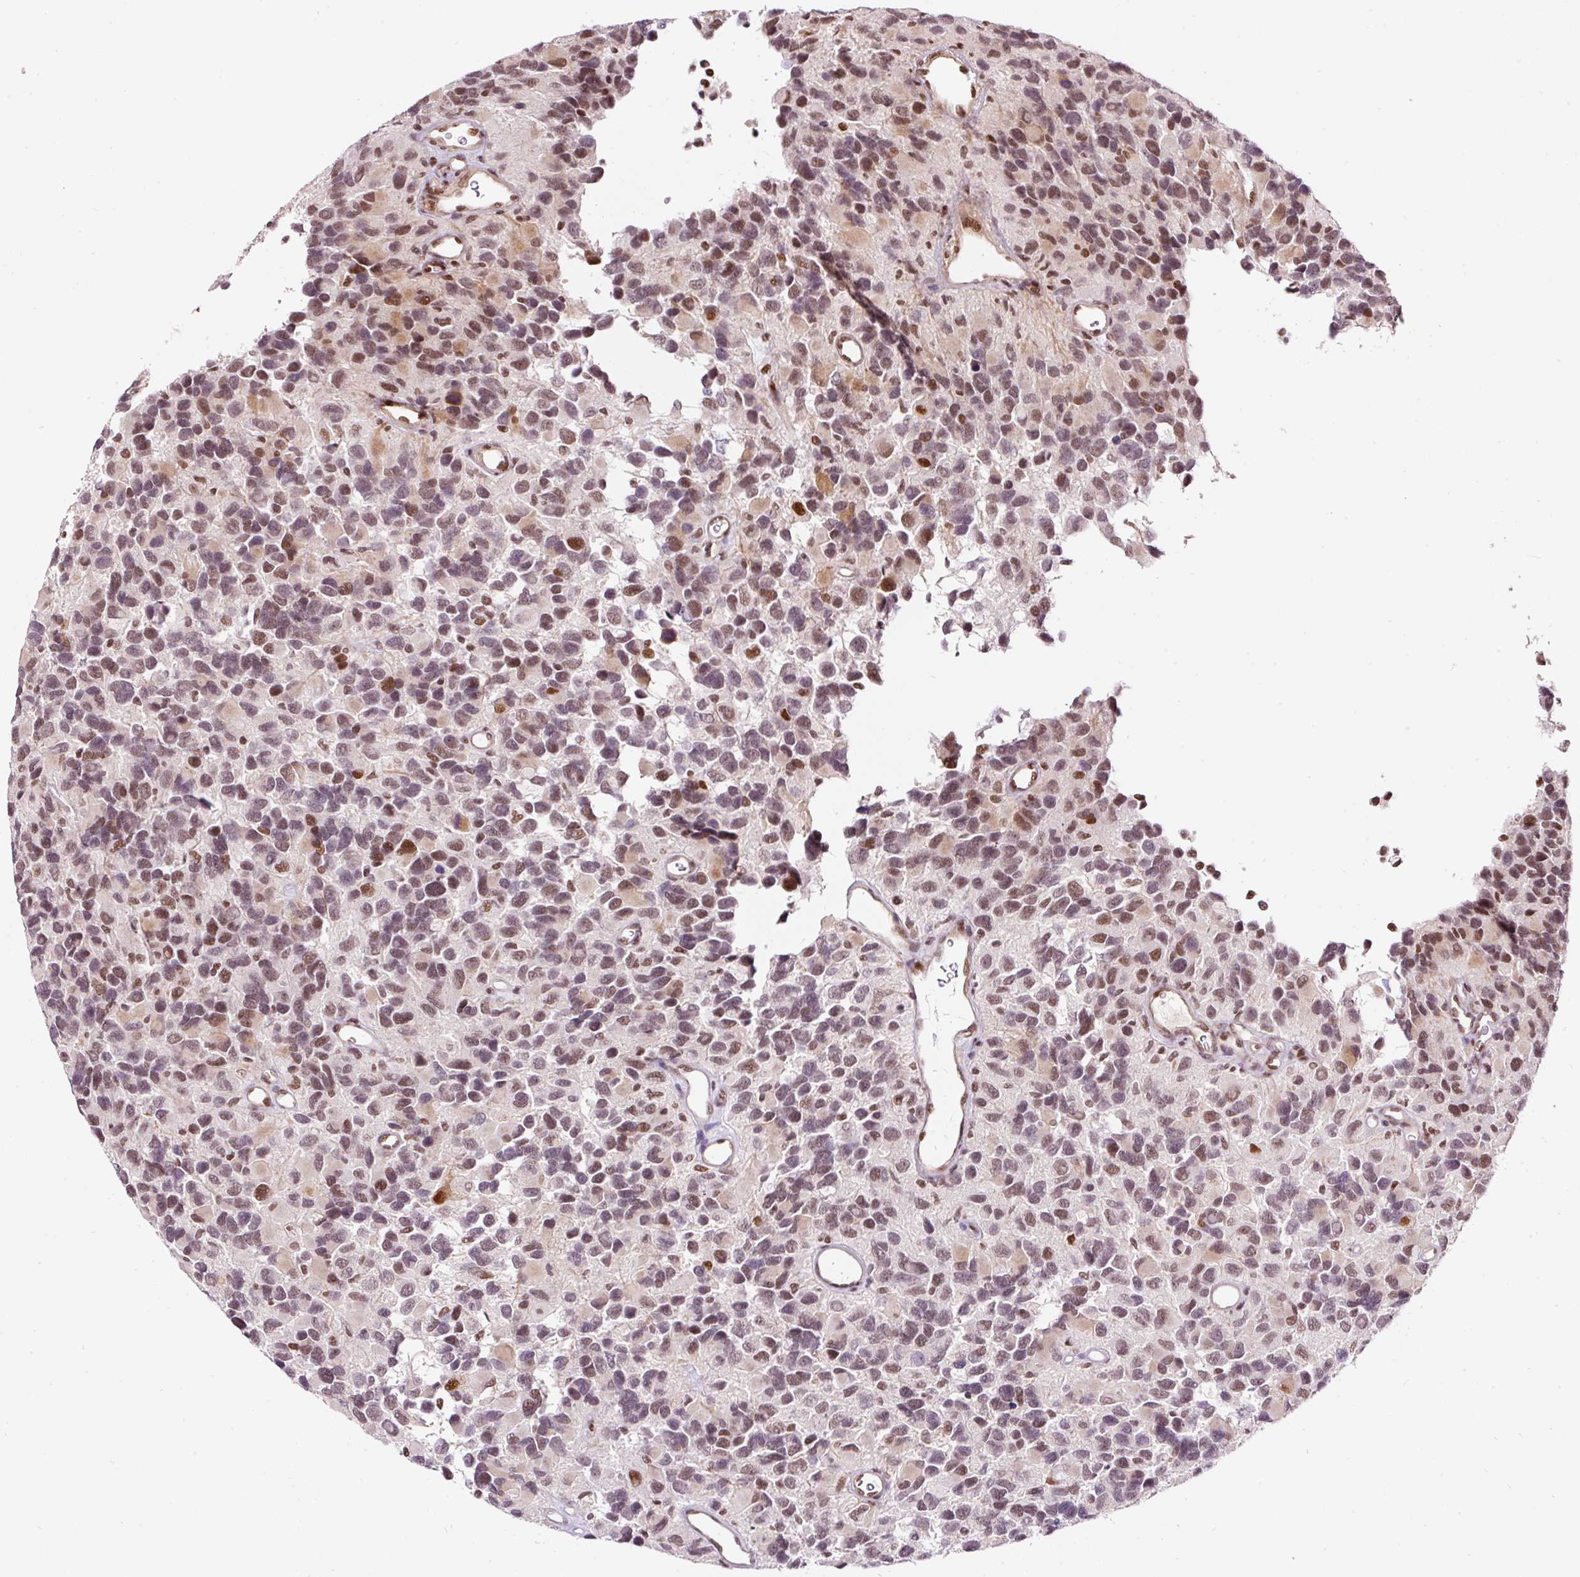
{"staining": {"intensity": "moderate", "quantity": "<25%", "location": "nuclear"}, "tissue": "glioma", "cell_type": "Tumor cells", "image_type": "cancer", "snomed": [{"axis": "morphology", "description": "Glioma, malignant, High grade"}, {"axis": "topography", "description": "Brain"}], "caption": "There is low levels of moderate nuclear staining in tumor cells of malignant glioma (high-grade), as demonstrated by immunohistochemical staining (brown color).", "gene": "HNRNPC", "patient": {"sex": "male", "age": 77}}